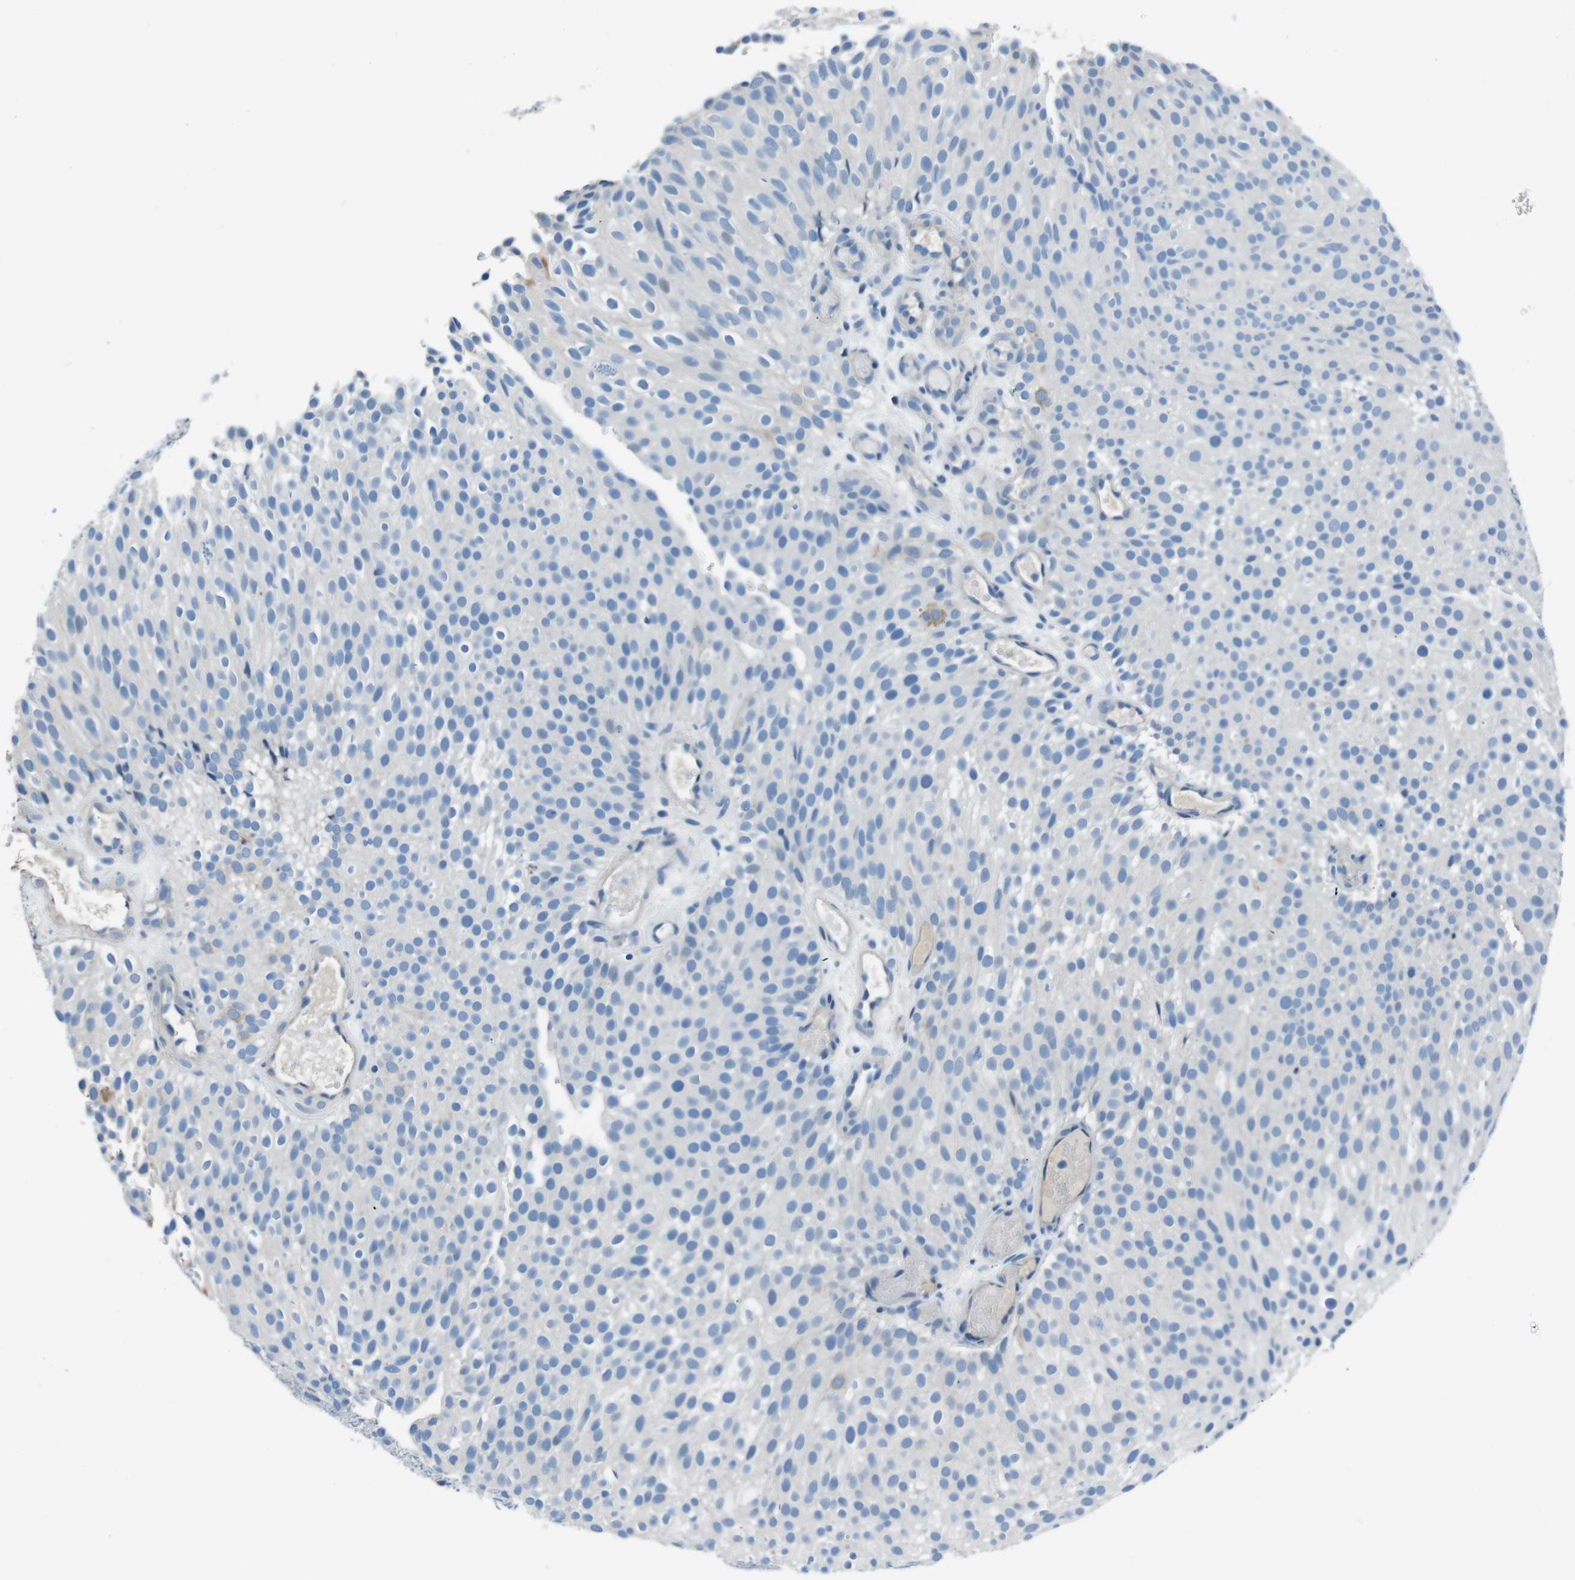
{"staining": {"intensity": "negative", "quantity": "none", "location": "none"}, "tissue": "urothelial cancer", "cell_type": "Tumor cells", "image_type": "cancer", "snomed": [{"axis": "morphology", "description": "Urothelial carcinoma, Low grade"}, {"axis": "topography", "description": "Urinary bladder"}], "caption": "Tumor cells show no significant protein expression in urothelial carcinoma (low-grade). Brightfield microscopy of immunohistochemistry stained with DAB (3,3'-diaminobenzidine) (brown) and hematoxylin (blue), captured at high magnification.", "gene": "CASQ1", "patient": {"sex": "male", "age": 78}}